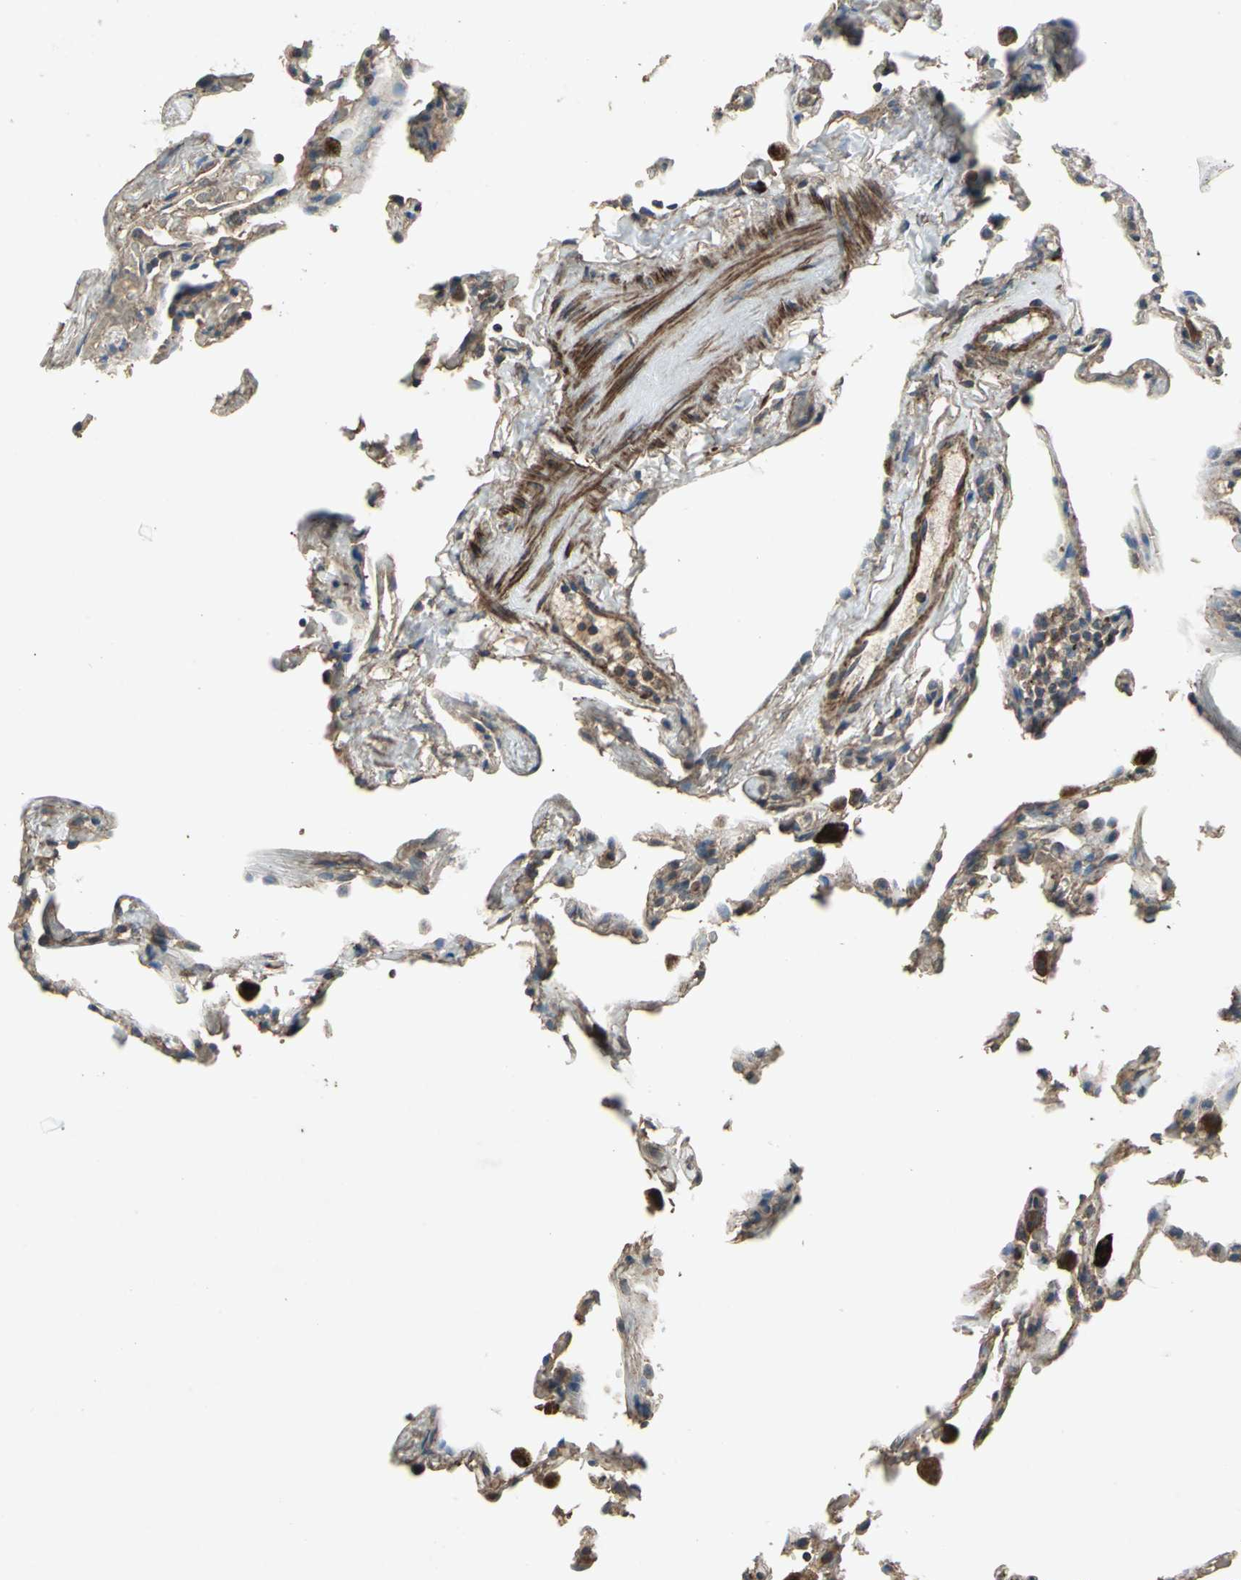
{"staining": {"intensity": "moderate", "quantity": ">75%", "location": "cytoplasmic/membranous"}, "tissue": "lung", "cell_type": "Alveolar cells", "image_type": "normal", "snomed": [{"axis": "morphology", "description": "Normal tissue, NOS"}, {"axis": "topography", "description": "Lung"}], "caption": "Protein staining of benign lung demonstrates moderate cytoplasmic/membranous expression in about >75% of alveolar cells. The staining is performed using DAB brown chromogen to label protein expression. The nuclei are counter-stained blue using hematoxylin.", "gene": "POLRMT", "patient": {"sex": "male", "age": 59}}